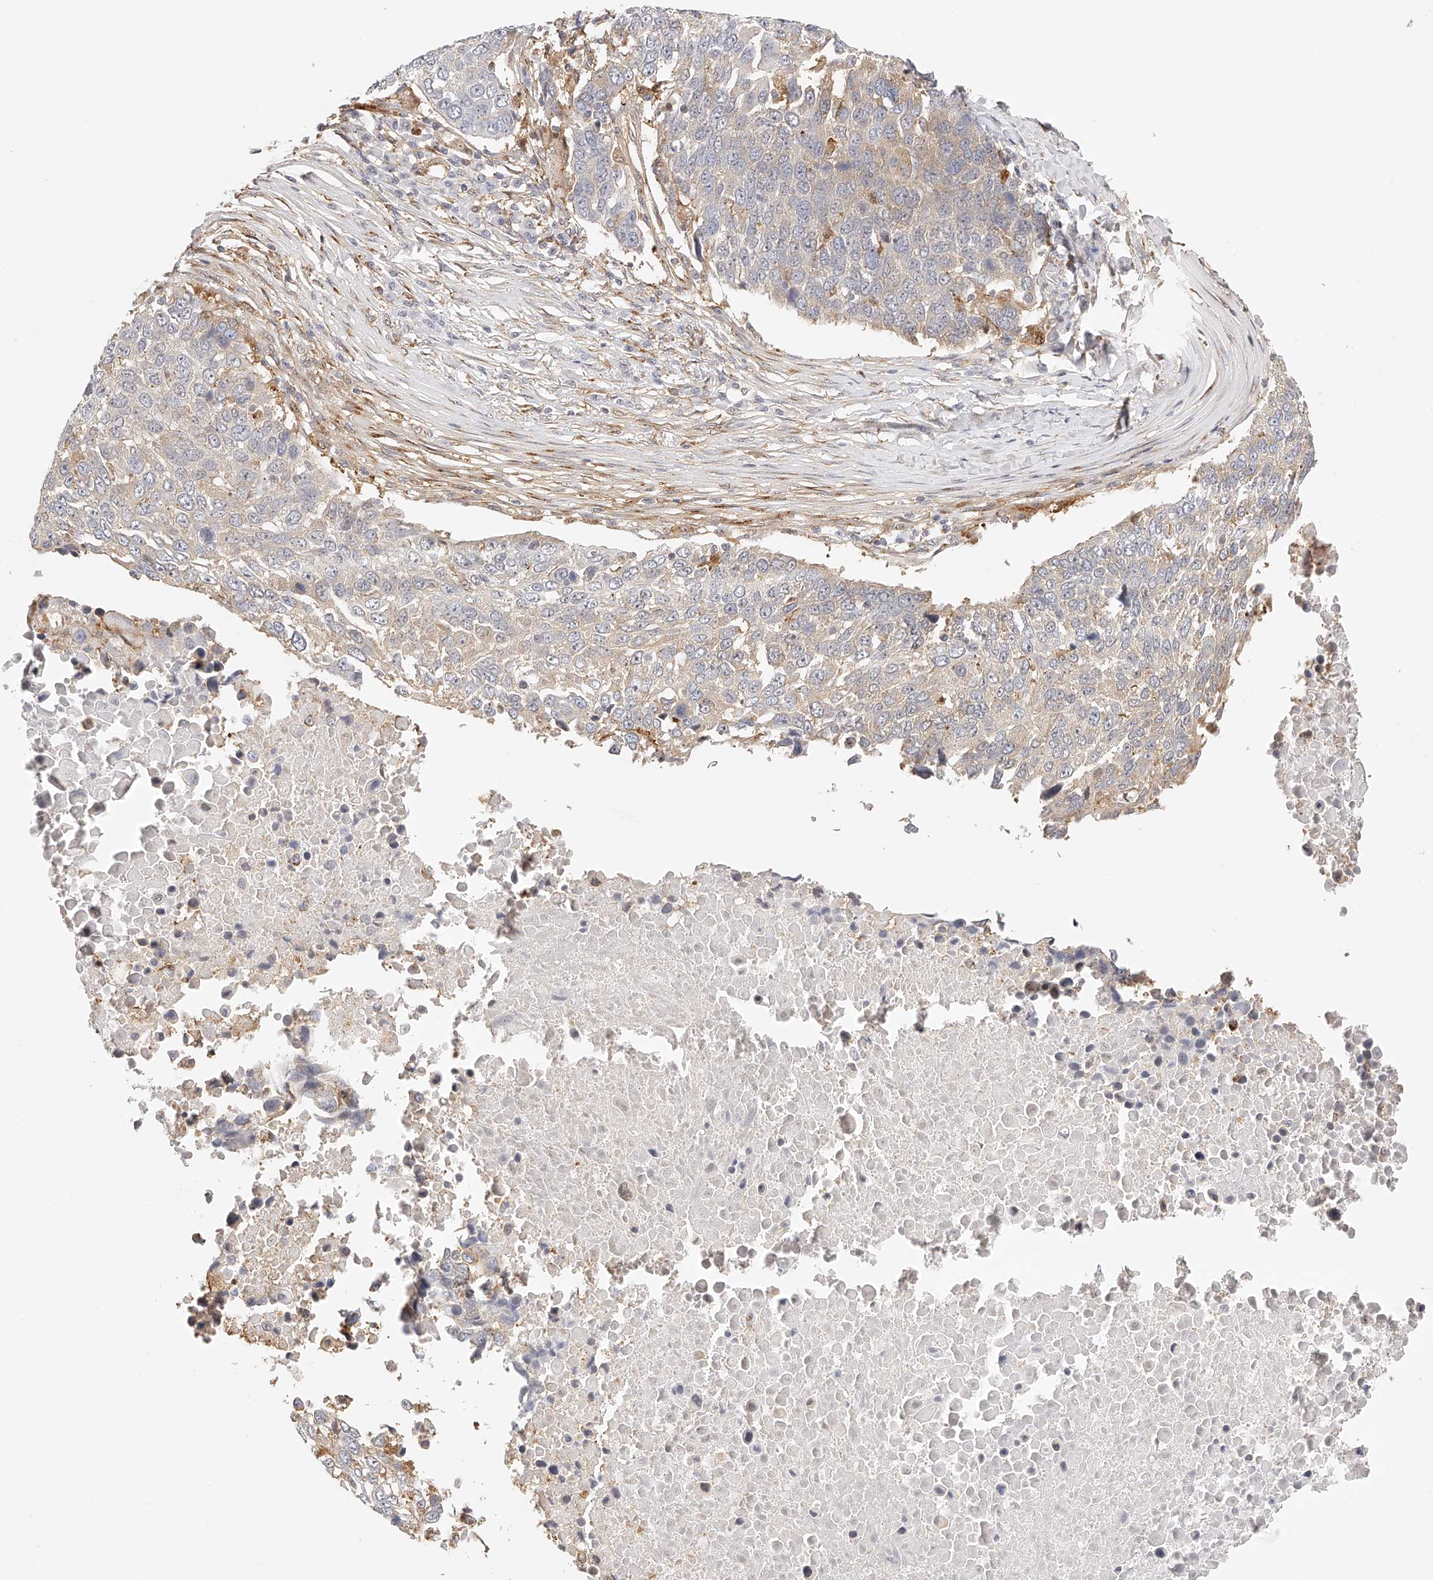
{"staining": {"intensity": "weak", "quantity": "25%-75%", "location": "cytoplasmic/membranous"}, "tissue": "lung cancer", "cell_type": "Tumor cells", "image_type": "cancer", "snomed": [{"axis": "morphology", "description": "Squamous cell carcinoma, NOS"}, {"axis": "topography", "description": "Lung"}], "caption": "This image exhibits immunohistochemistry (IHC) staining of squamous cell carcinoma (lung), with low weak cytoplasmic/membranous positivity in about 25%-75% of tumor cells.", "gene": "SYNC", "patient": {"sex": "male", "age": 66}}